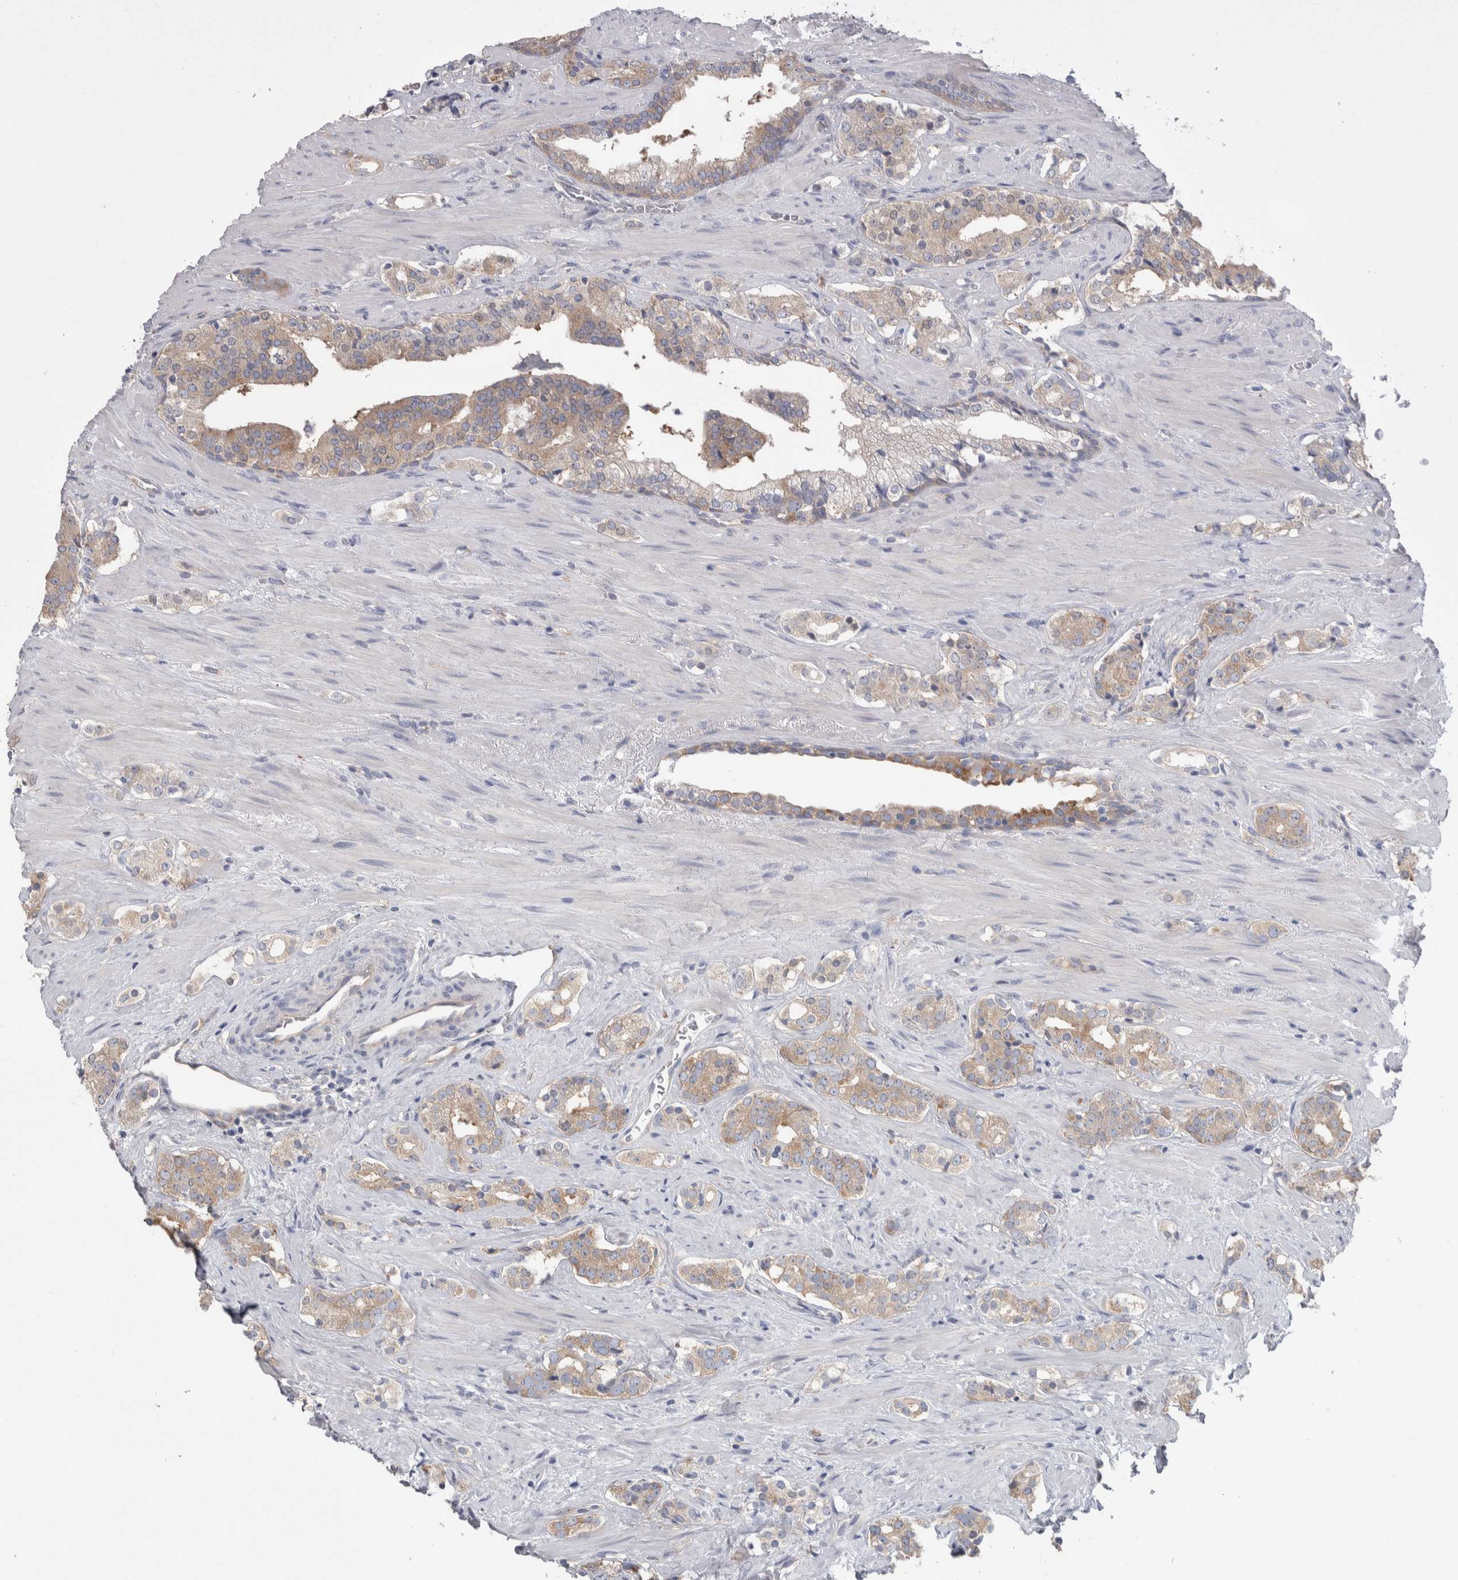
{"staining": {"intensity": "weak", "quantity": ">75%", "location": "cytoplasmic/membranous"}, "tissue": "prostate cancer", "cell_type": "Tumor cells", "image_type": "cancer", "snomed": [{"axis": "morphology", "description": "Adenocarcinoma, High grade"}, {"axis": "topography", "description": "Prostate"}], "caption": "Protein expression analysis of human adenocarcinoma (high-grade) (prostate) reveals weak cytoplasmic/membranous positivity in about >75% of tumor cells. The staining was performed using DAB (3,3'-diaminobenzidine) to visualize the protein expression in brown, while the nuclei were stained in blue with hematoxylin (Magnification: 20x).", "gene": "GPHN", "patient": {"sex": "male", "age": 71}}